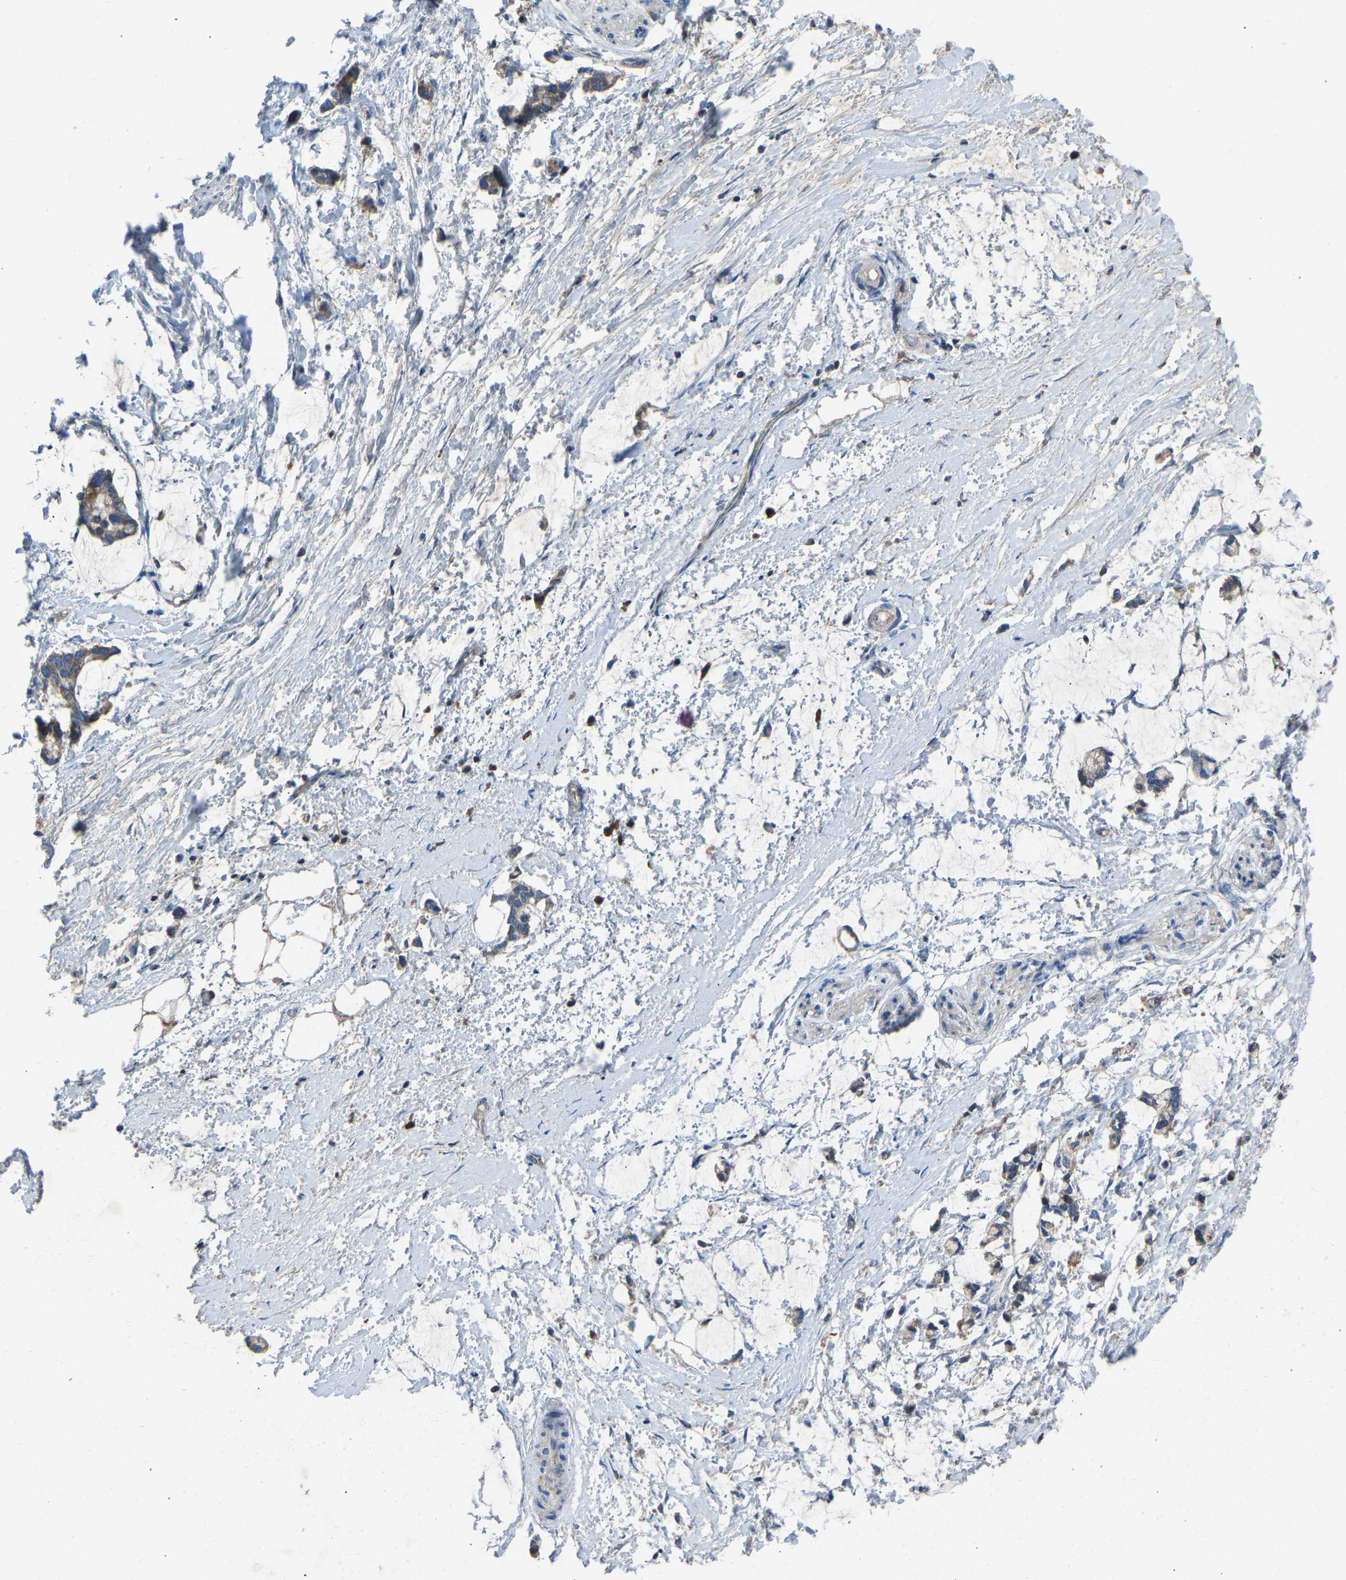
{"staining": {"intensity": "moderate", "quantity": "<25%", "location": "cytoplasmic/membranous"}, "tissue": "adipose tissue", "cell_type": "Adipocytes", "image_type": "normal", "snomed": [{"axis": "morphology", "description": "Normal tissue, NOS"}, {"axis": "morphology", "description": "Adenocarcinoma, NOS"}, {"axis": "topography", "description": "Colon"}, {"axis": "topography", "description": "Peripheral nerve tissue"}], "caption": "IHC micrograph of unremarkable human adipose tissue stained for a protein (brown), which exhibits low levels of moderate cytoplasmic/membranous expression in approximately <25% of adipocytes.", "gene": "GRK6", "patient": {"sex": "male", "age": 14}}